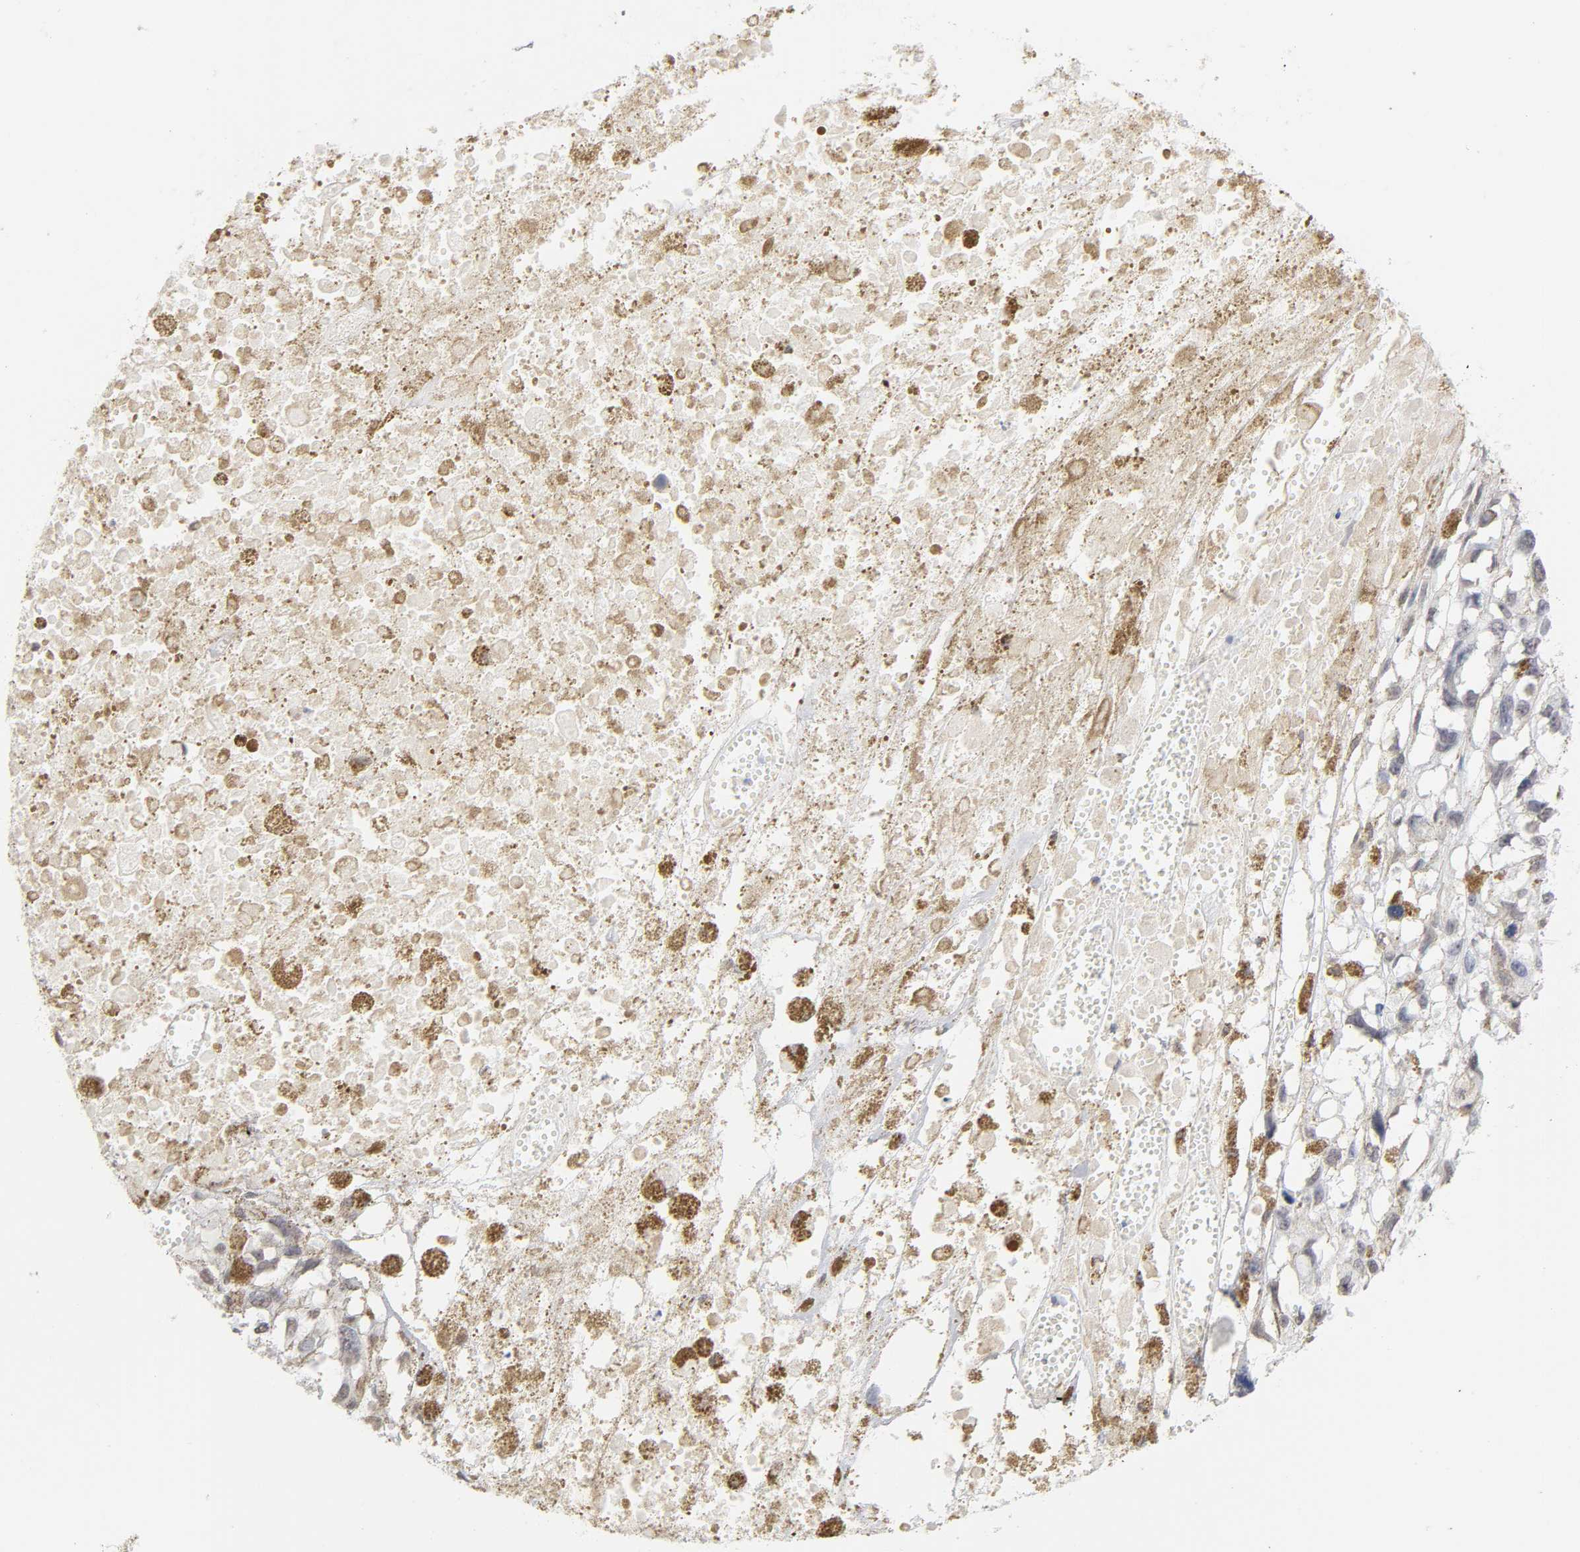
{"staining": {"intensity": "weak", "quantity": "<25%", "location": "cytoplasmic/membranous"}, "tissue": "melanoma", "cell_type": "Tumor cells", "image_type": "cancer", "snomed": [{"axis": "morphology", "description": "Malignant melanoma, Metastatic site"}, {"axis": "topography", "description": "Lymph node"}], "caption": "A high-resolution image shows immunohistochemistry staining of melanoma, which demonstrates no significant expression in tumor cells. Nuclei are stained in blue.", "gene": "CRABP2", "patient": {"sex": "male", "age": 59}}